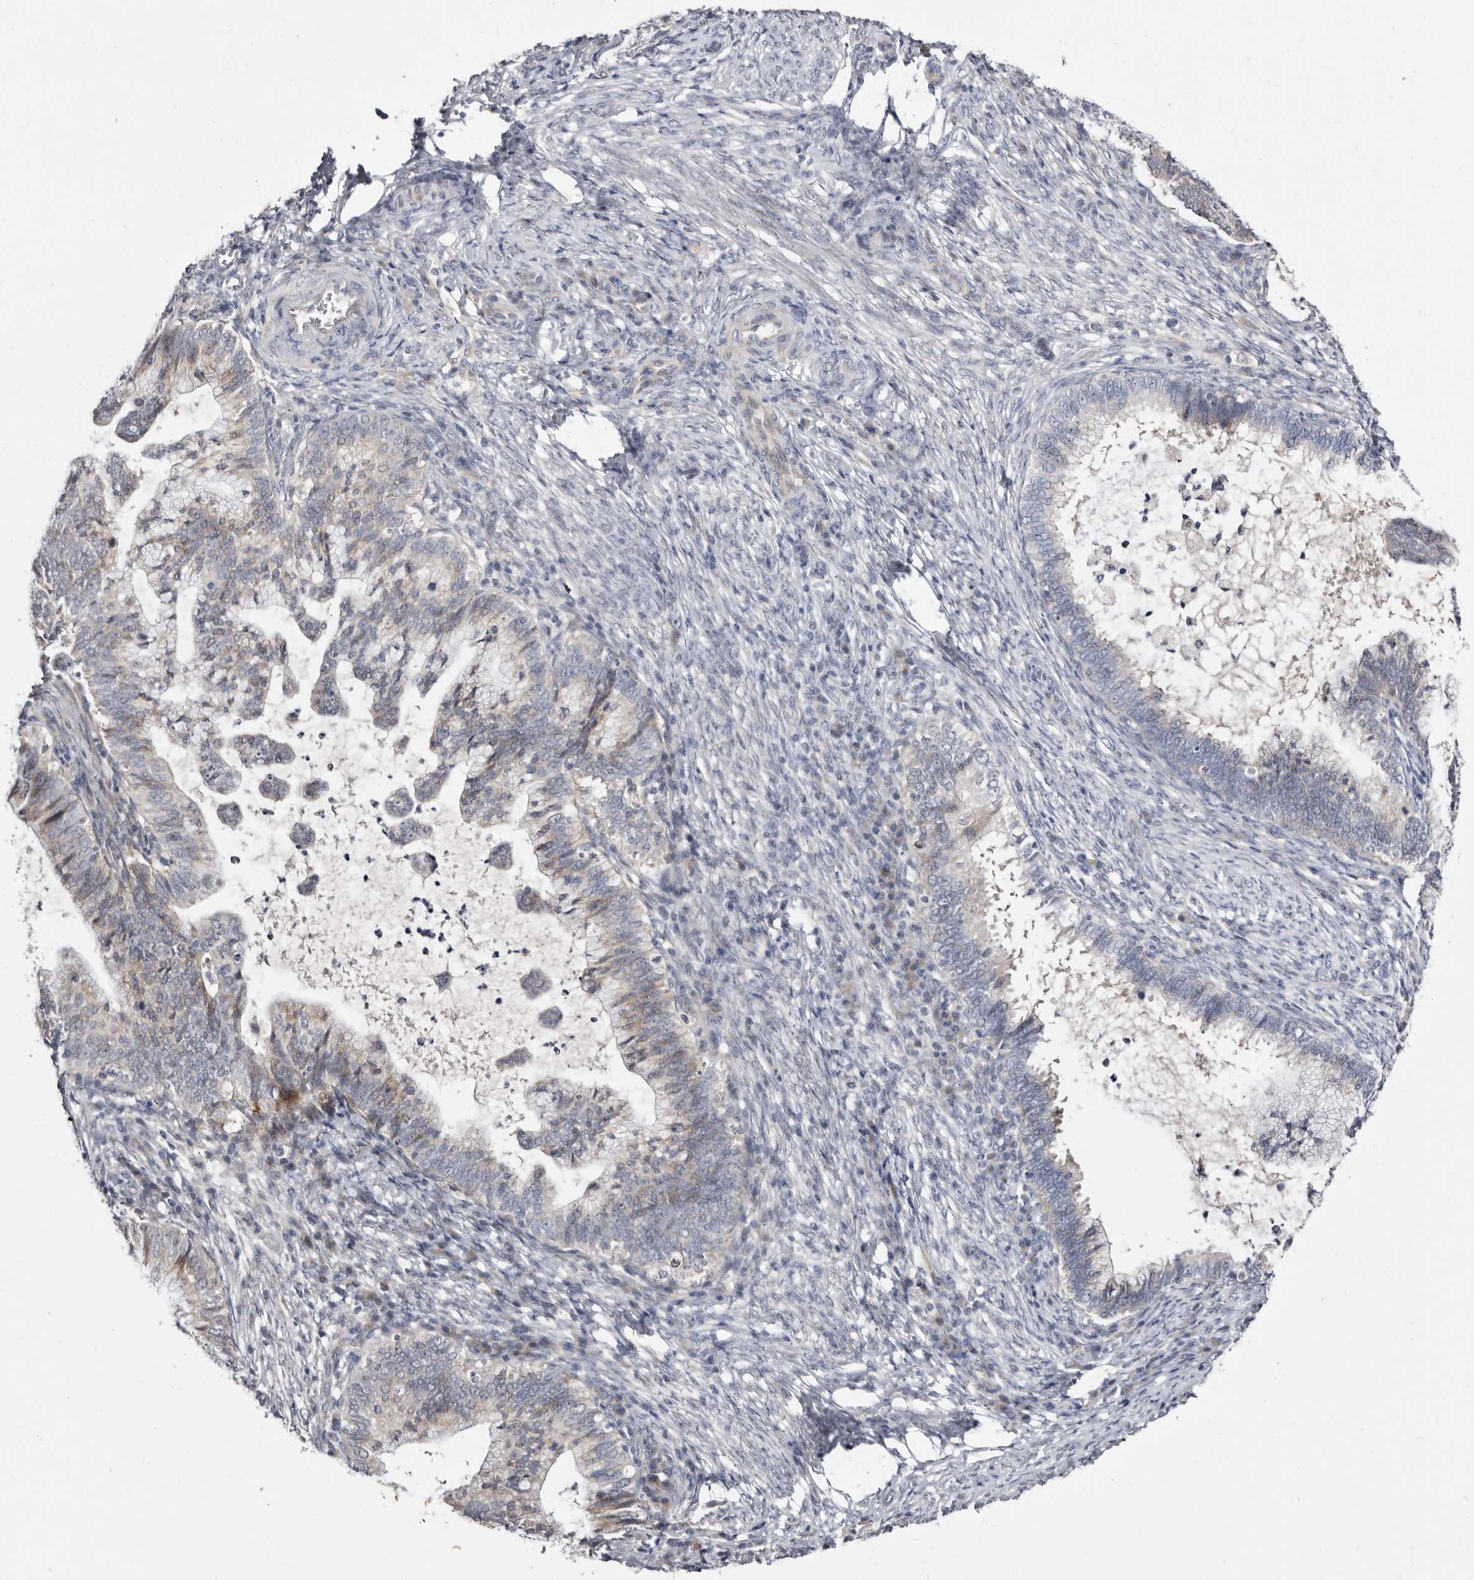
{"staining": {"intensity": "weak", "quantity": "<25%", "location": "cytoplasmic/membranous"}, "tissue": "cervical cancer", "cell_type": "Tumor cells", "image_type": "cancer", "snomed": [{"axis": "morphology", "description": "Adenocarcinoma, NOS"}, {"axis": "topography", "description": "Cervix"}], "caption": "An IHC image of adenocarcinoma (cervical) is shown. There is no staining in tumor cells of adenocarcinoma (cervical).", "gene": "KLHL4", "patient": {"sex": "female", "age": 36}}